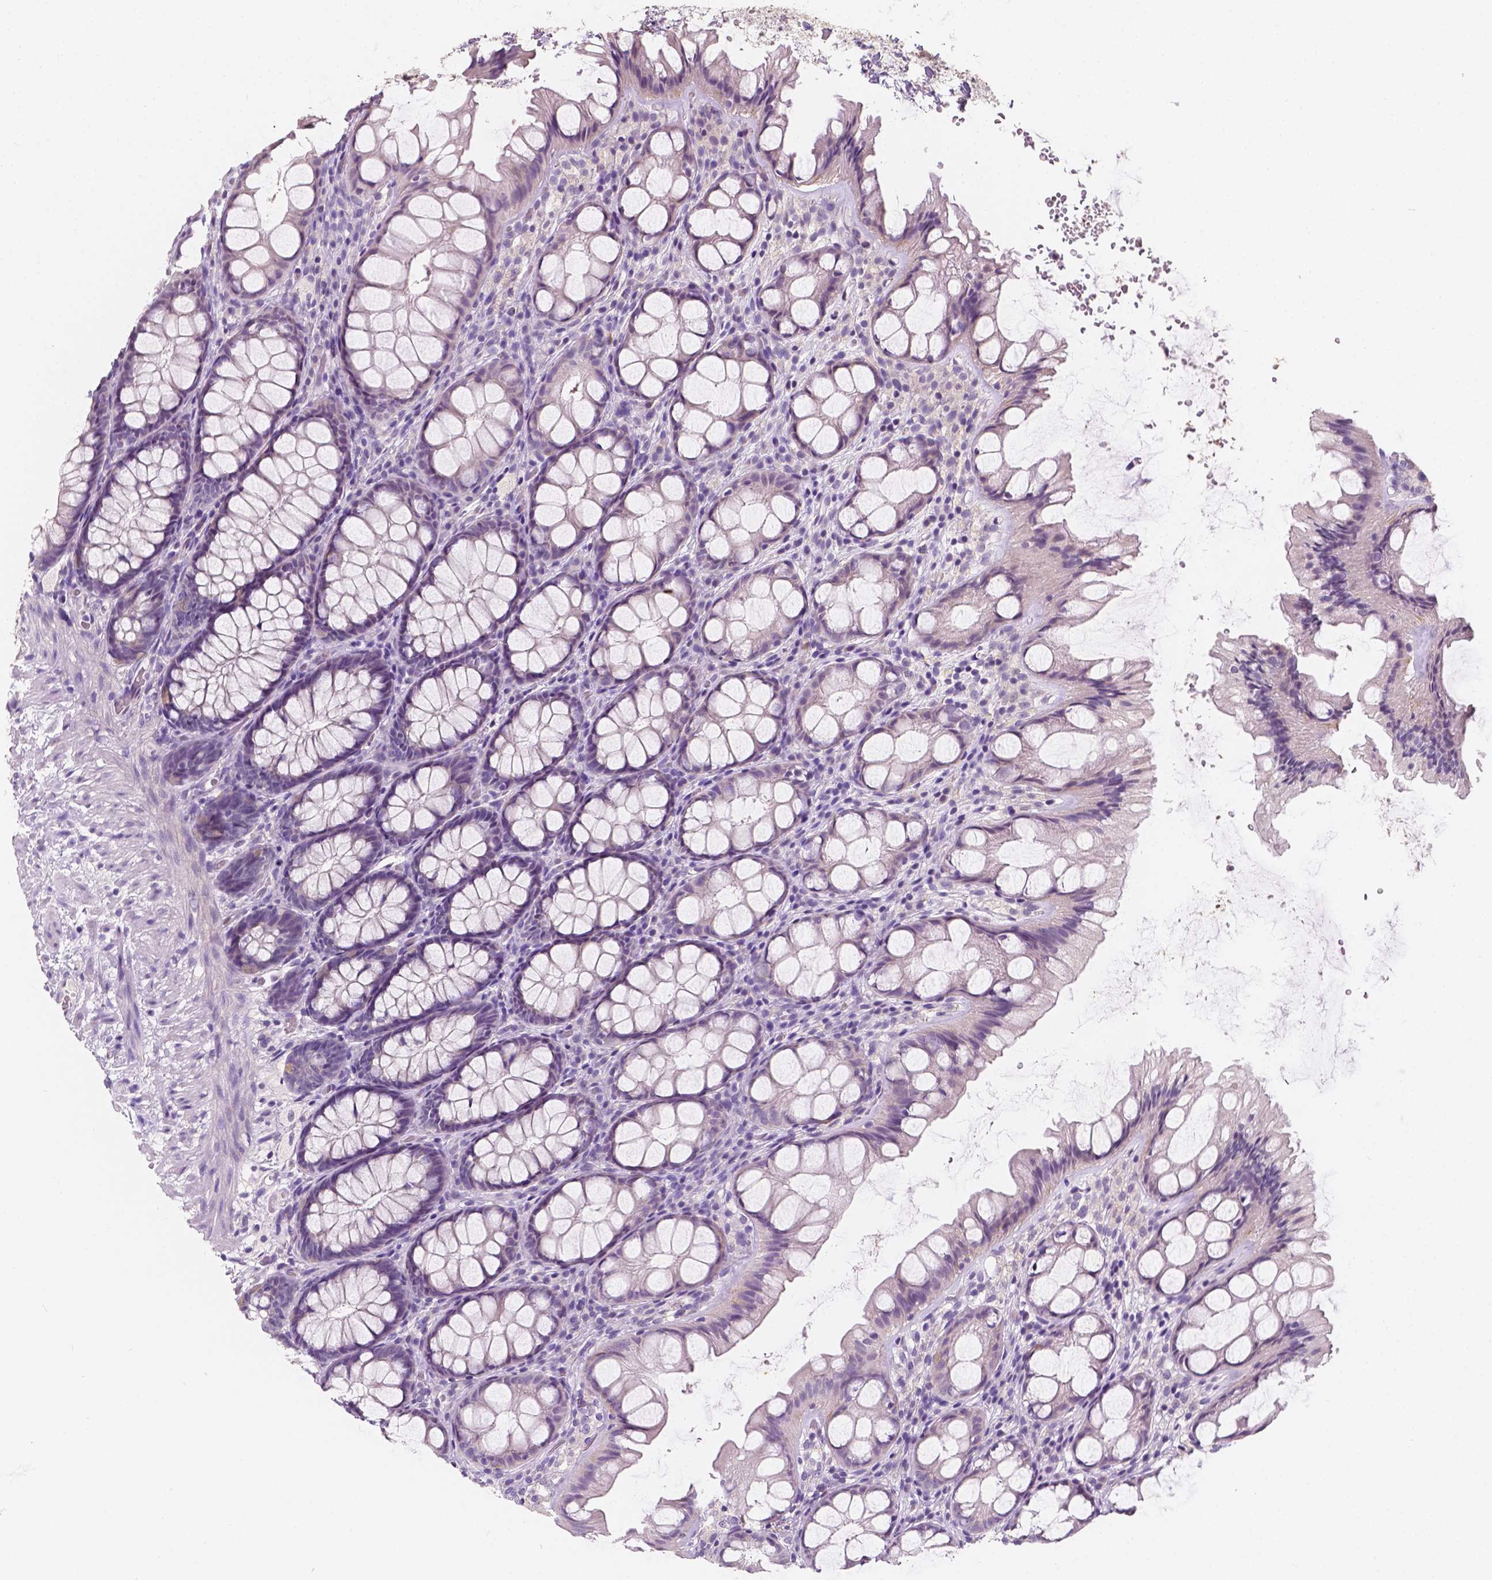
{"staining": {"intensity": "negative", "quantity": "none", "location": "none"}, "tissue": "colon", "cell_type": "Endothelial cells", "image_type": "normal", "snomed": [{"axis": "morphology", "description": "Normal tissue, NOS"}, {"axis": "topography", "description": "Colon"}], "caption": "Immunohistochemical staining of benign colon shows no significant positivity in endothelial cells.", "gene": "TAL1", "patient": {"sex": "male", "age": 47}}